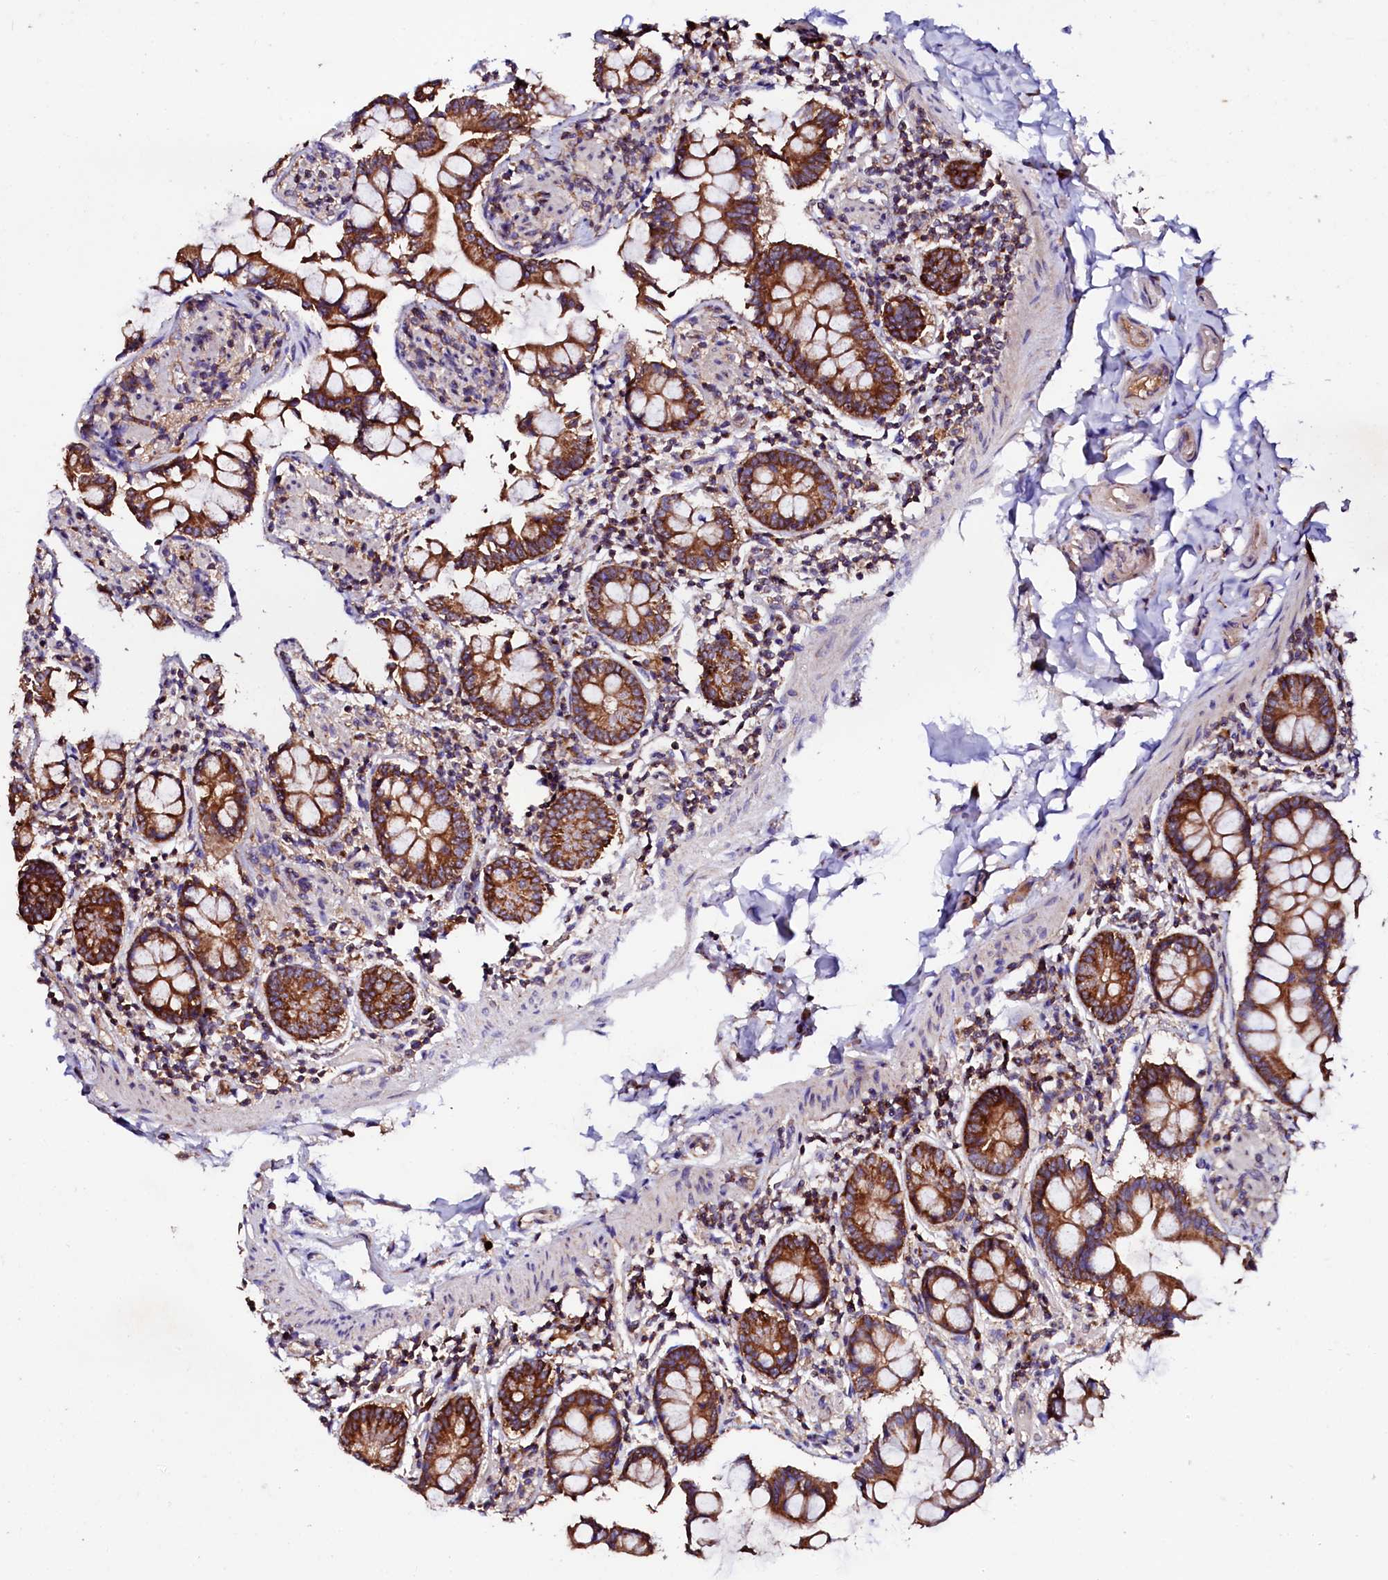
{"staining": {"intensity": "strong", "quantity": ">75%", "location": "cytoplasmic/membranous"}, "tissue": "small intestine", "cell_type": "Glandular cells", "image_type": "normal", "snomed": [{"axis": "morphology", "description": "Normal tissue, NOS"}, {"axis": "topography", "description": "Small intestine"}], "caption": "Strong cytoplasmic/membranous protein positivity is appreciated in about >75% of glandular cells in small intestine. The protein of interest is shown in brown color, while the nuclei are stained blue.", "gene": "ST3GAL1", "patient": {"sex": "male", "age": 41}}